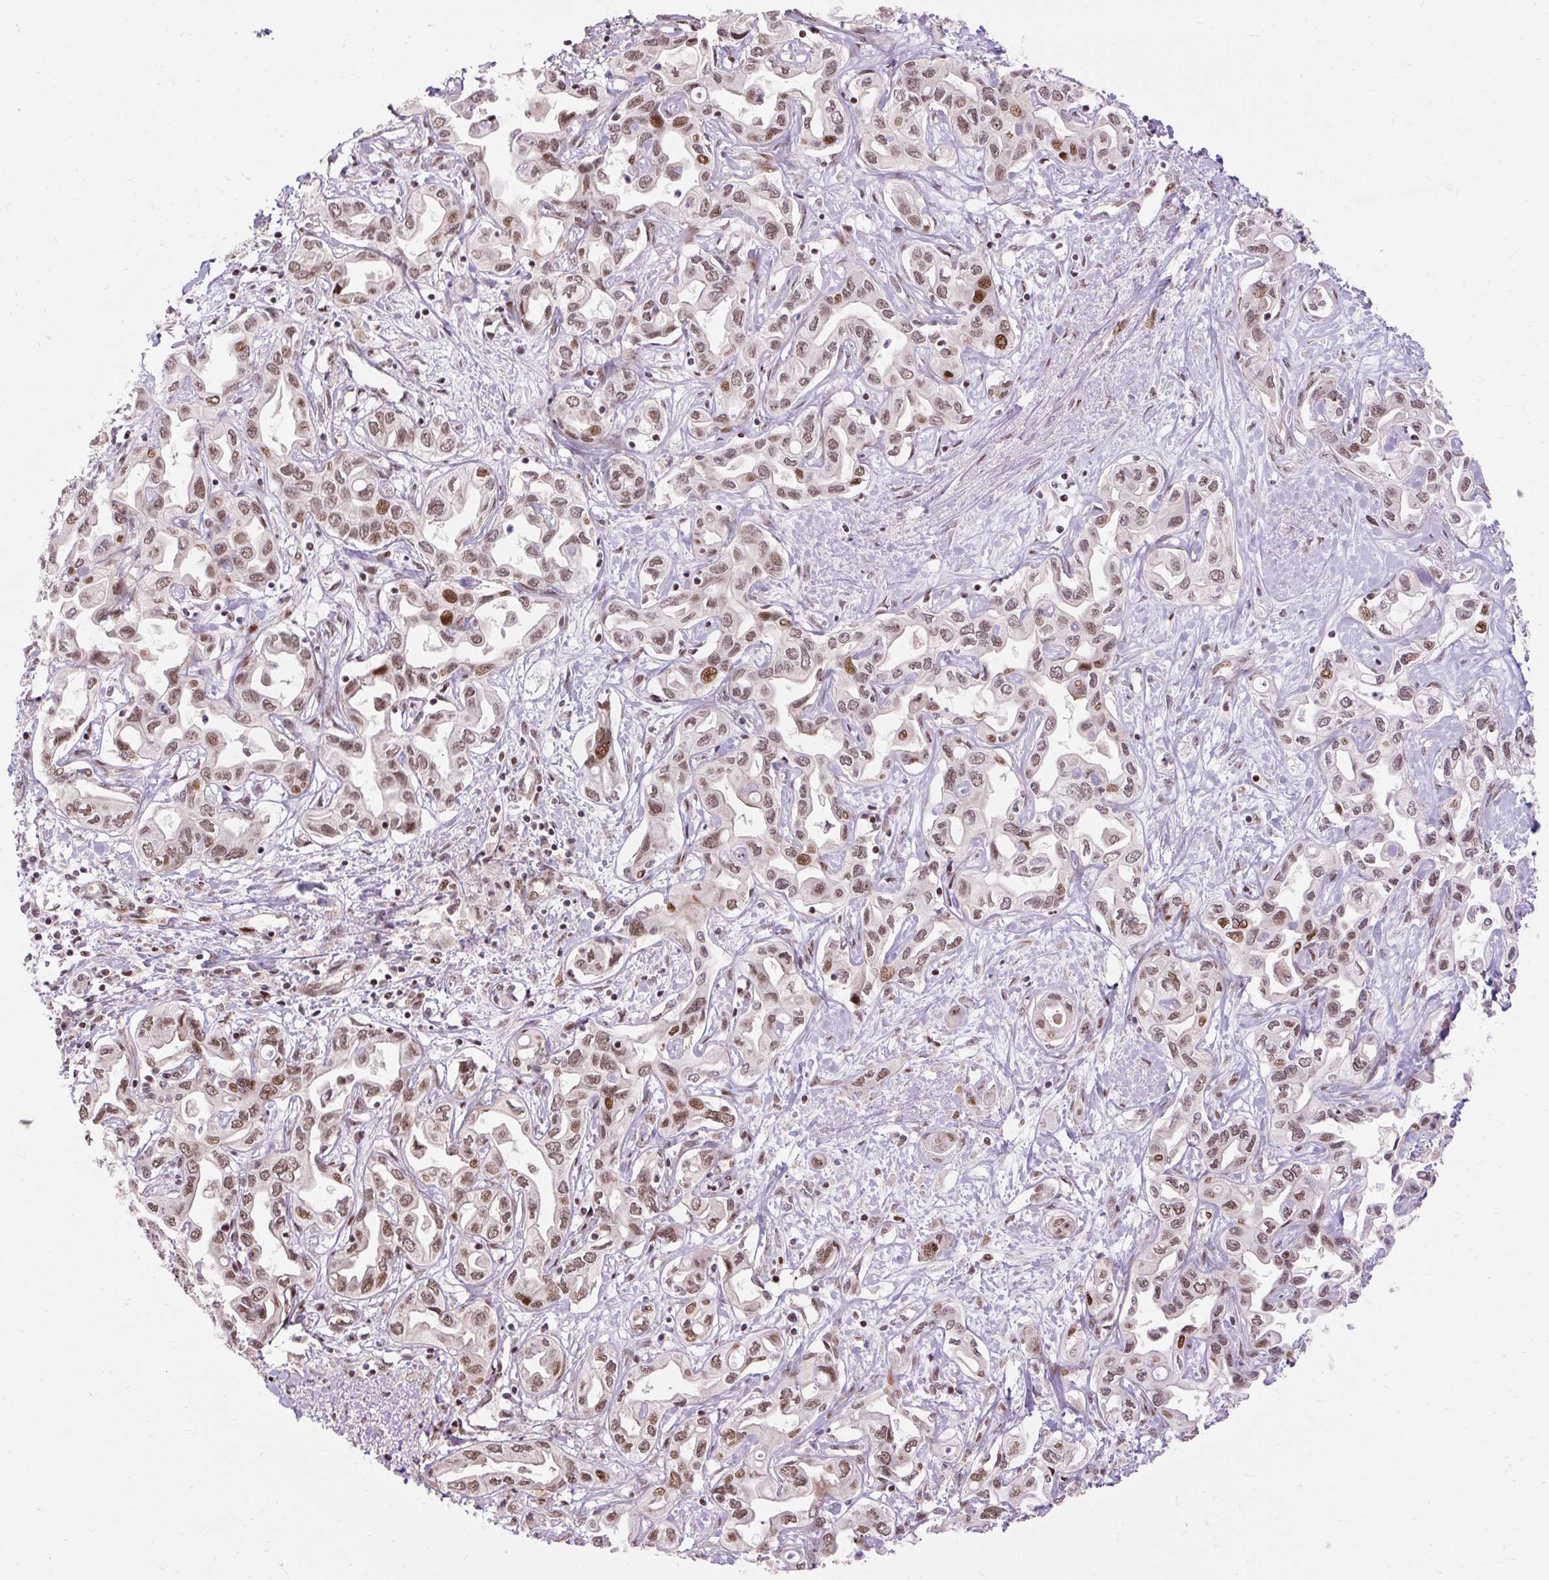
{"staining": {"intensity": "moderate", "quantity": ">75%", "location": "nuclear"}, "tissue": "liver cancer", "cell_type": "Tumor cells", "image_type": "cancer", "snomed": [{"axis": "morphology", "description": "Cholangiocarcinoma"}, {"axis": "topography", "description": "Liver"}], "caption": "Liver cancer was stained to show a protein in brown. There is medium levels of moderate nuclear staining in approximately >75% of tumor cells.", "gene": "MECOM", "patient": {"sex": "female", "age": 64}}